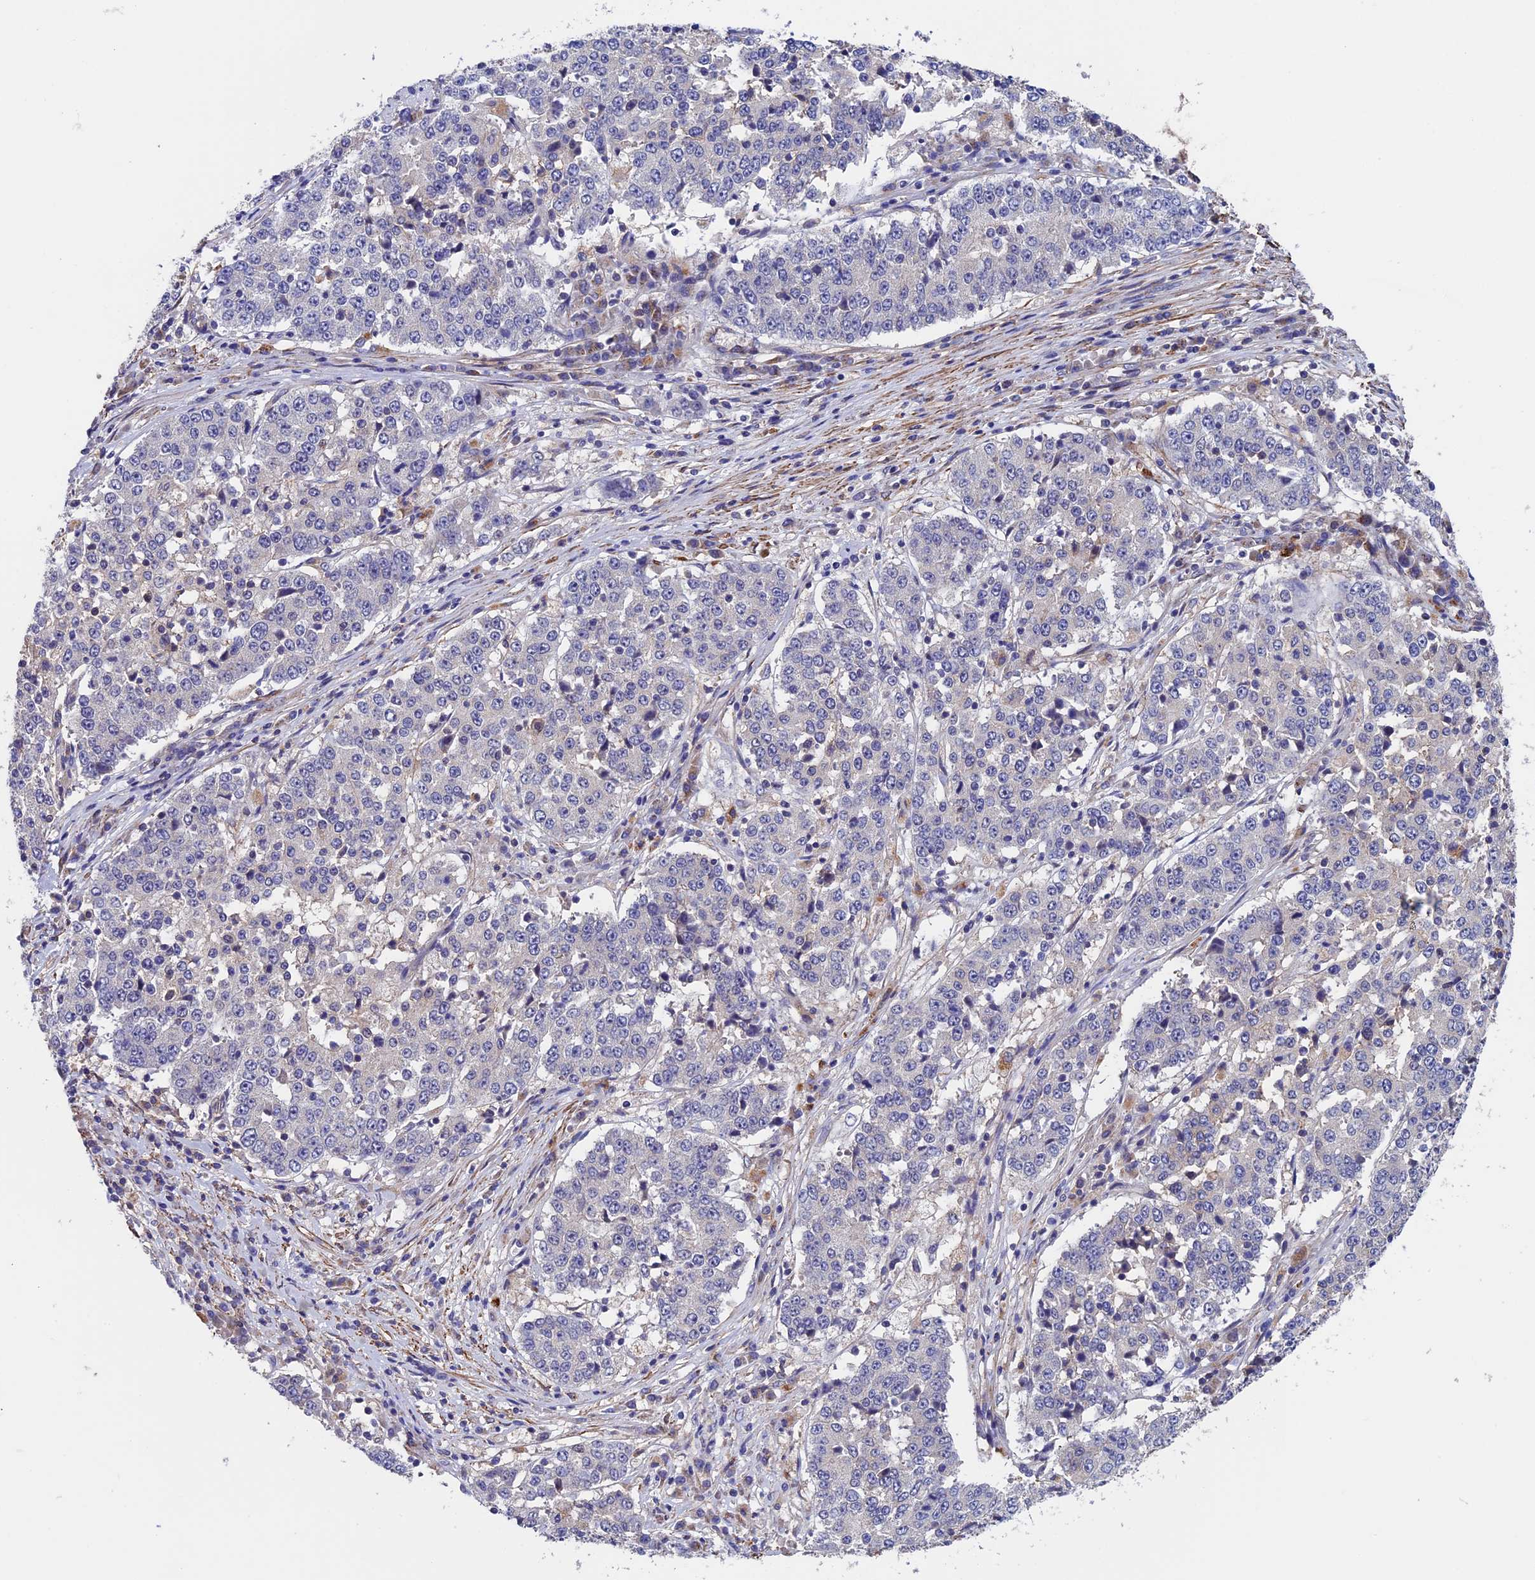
{"staining": {"intensity": "negative", "quantity": "none", "location": "none"}, "tissue": "stomach cancer", "cell_type": "Tumor cells", "image_type": "cancer", "snomed": [{"axis": "morphology", "description": "Adenocarcinoma, NOS"}, {"axis": "topography", "description": "Stomach"}], "caption": "DAB immunohistochemical staining of human adenocarcinoma (stomach) shows no significant staining in tumor cells.", "gene": "SLC9A5", "patient": {"sex": "male", "age": 59}}